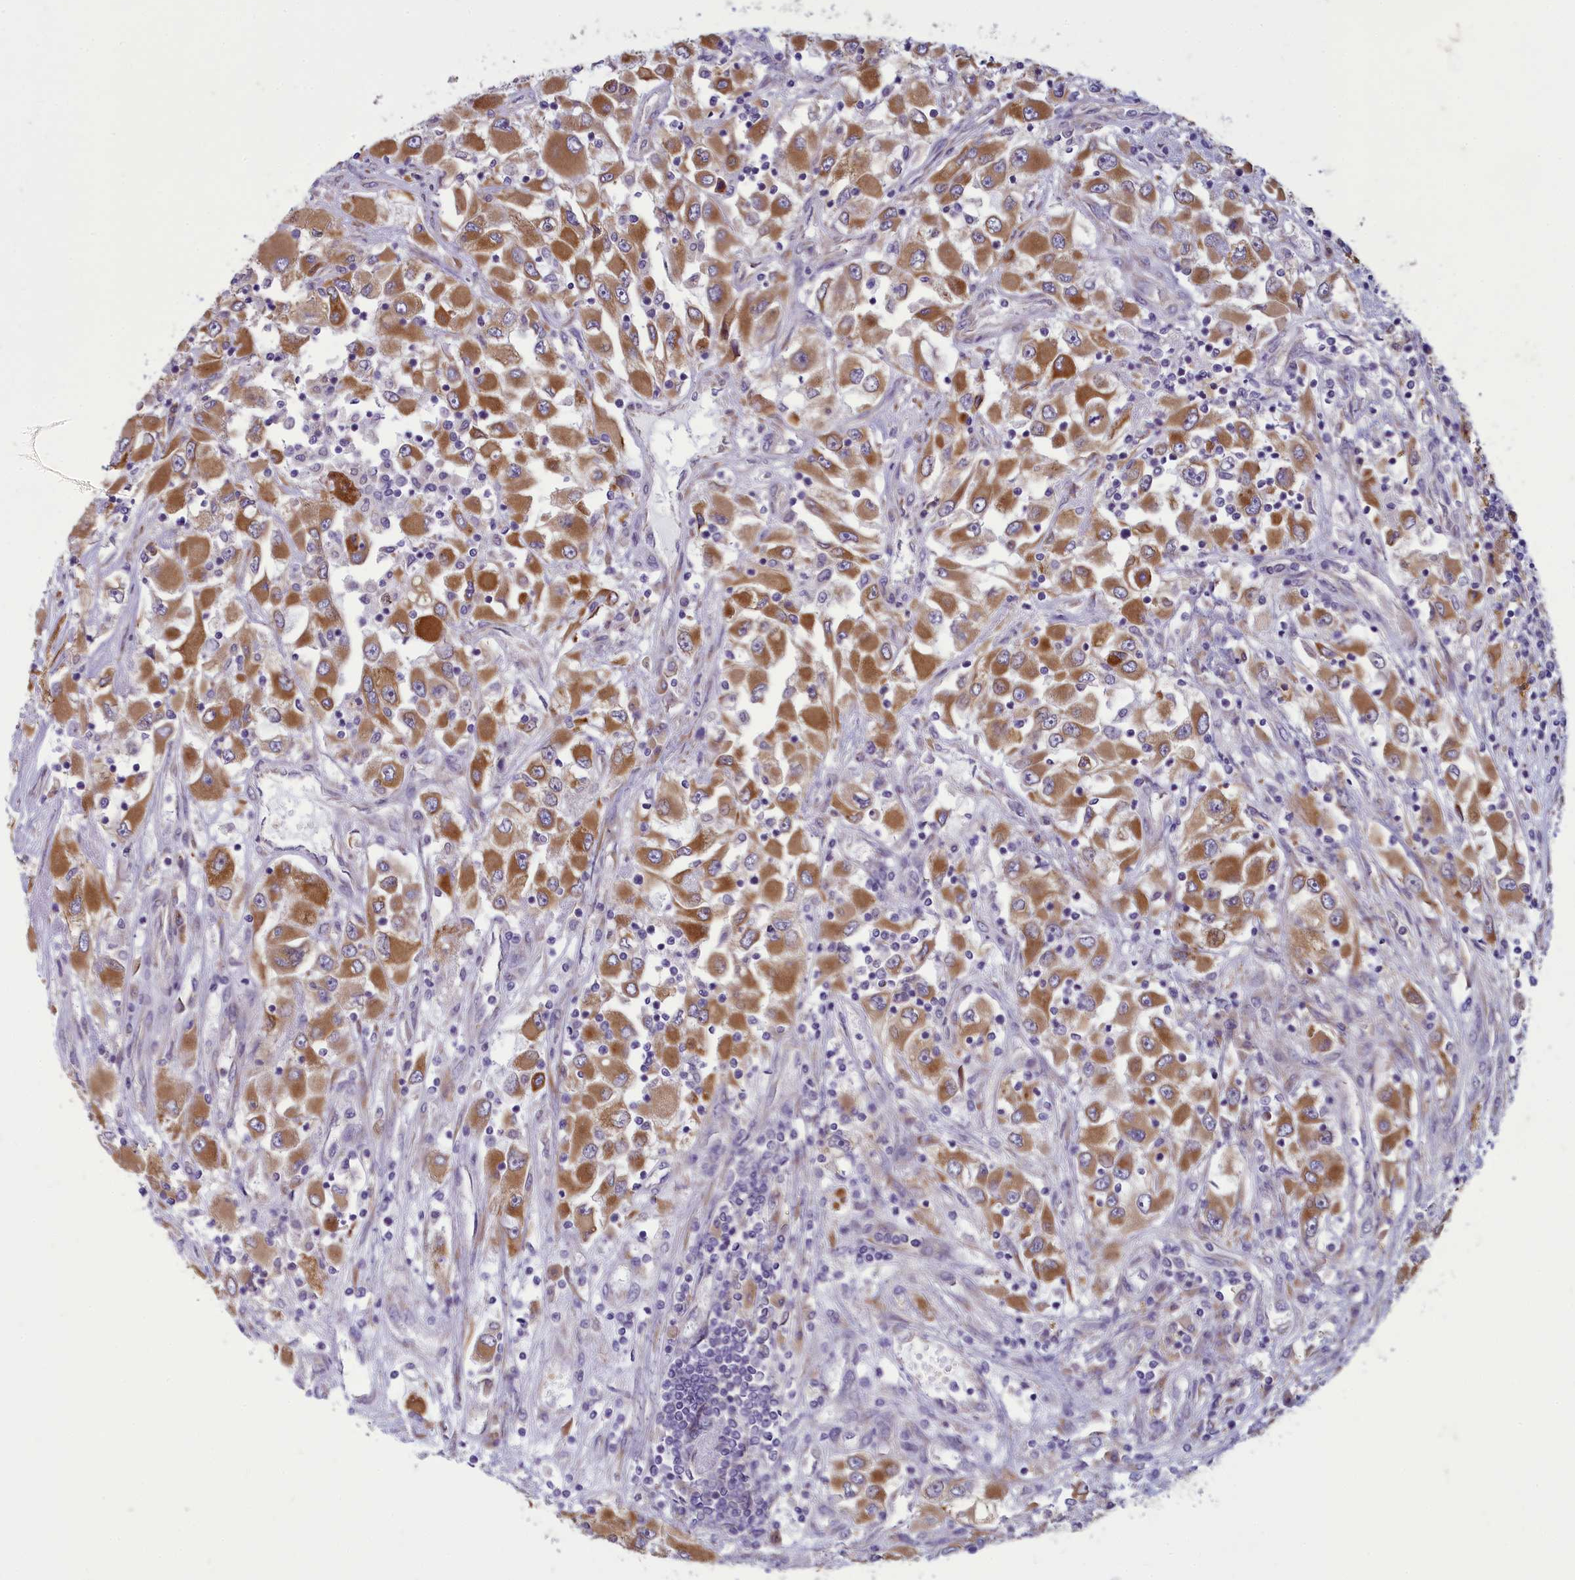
{"staining": {"intensity": "moderate", "quantity": ">75%", "location": "cytoplasmic/membranous"}, "tissue": "renal cancer", "cell_type": "Tumor cells", "image_type": "cancer", "snomed": [{"axis": "morphology", "description": "Adenocarcinoma, NOS"}, {"axis": "topography", "description": "Kidney"}], "caption": "An IHC image of neoplastic tissue is shown. Protein staining in brown labels moderate cytoplasmic/membranous positivity in renal cancer (adenocarcinoma) within tumor cells.", "gene": "CENATAC", "patient": {"sex": "female", "age": 52}}